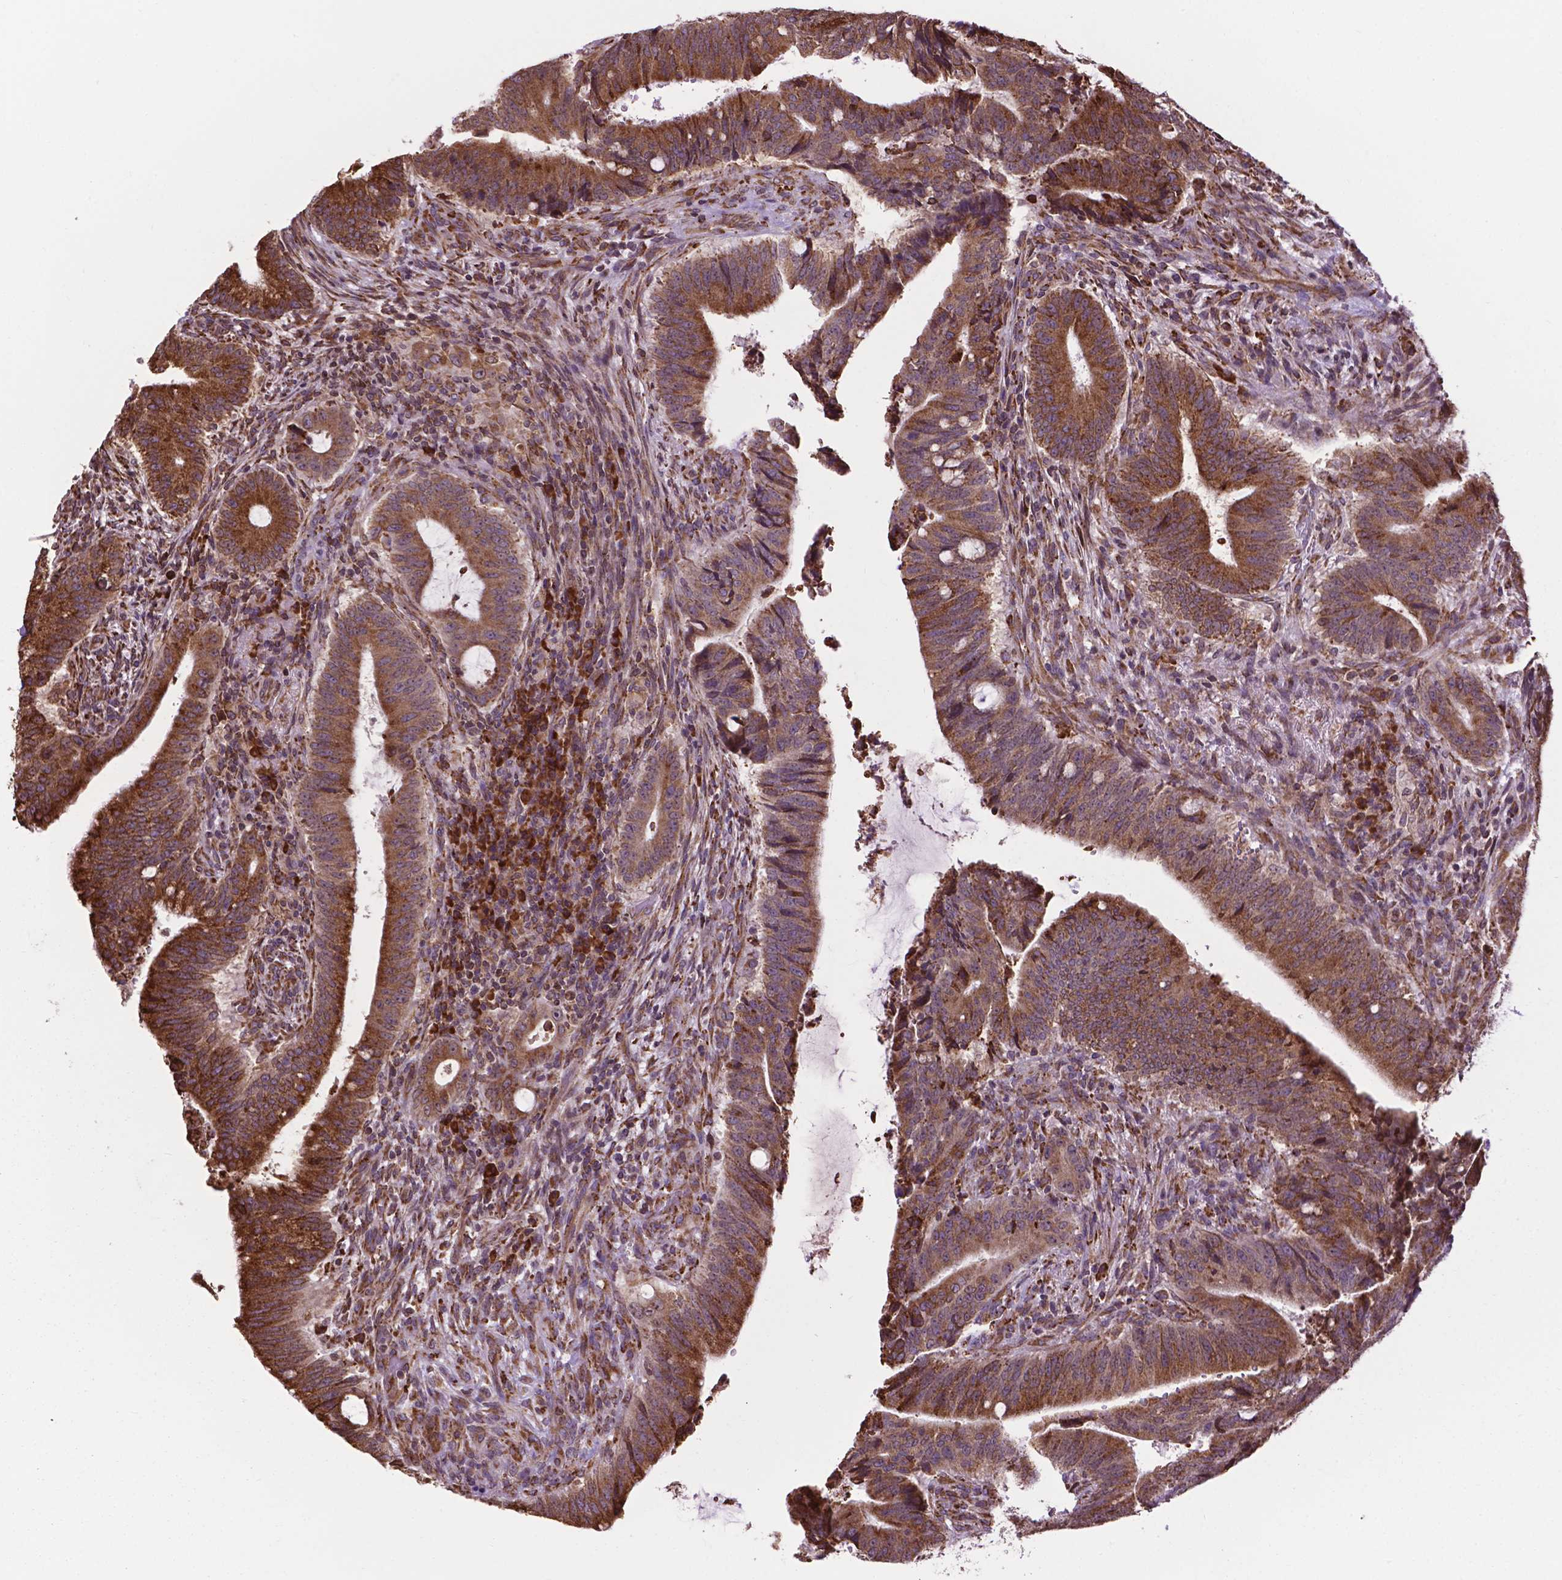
{"staining": {"intensity": "strong", "quantity": ">75%", "location": "cytoplasmic/membranous"}, "tissue": "colorectal cancer", "cell_type": "Tumor cells", "image_type": "cancer", "snomed": [{"axis": "morphology", "description": "Adenocarcinoma, NOS"}, {"axis": "topography", "description": "Colon"}], "caption": "Human colorectal cancer stained with a protein marker demonstrates strong staining in tumor cells.", "gene": "GANAB", "patient": {"sex": "female", "age": 43}}